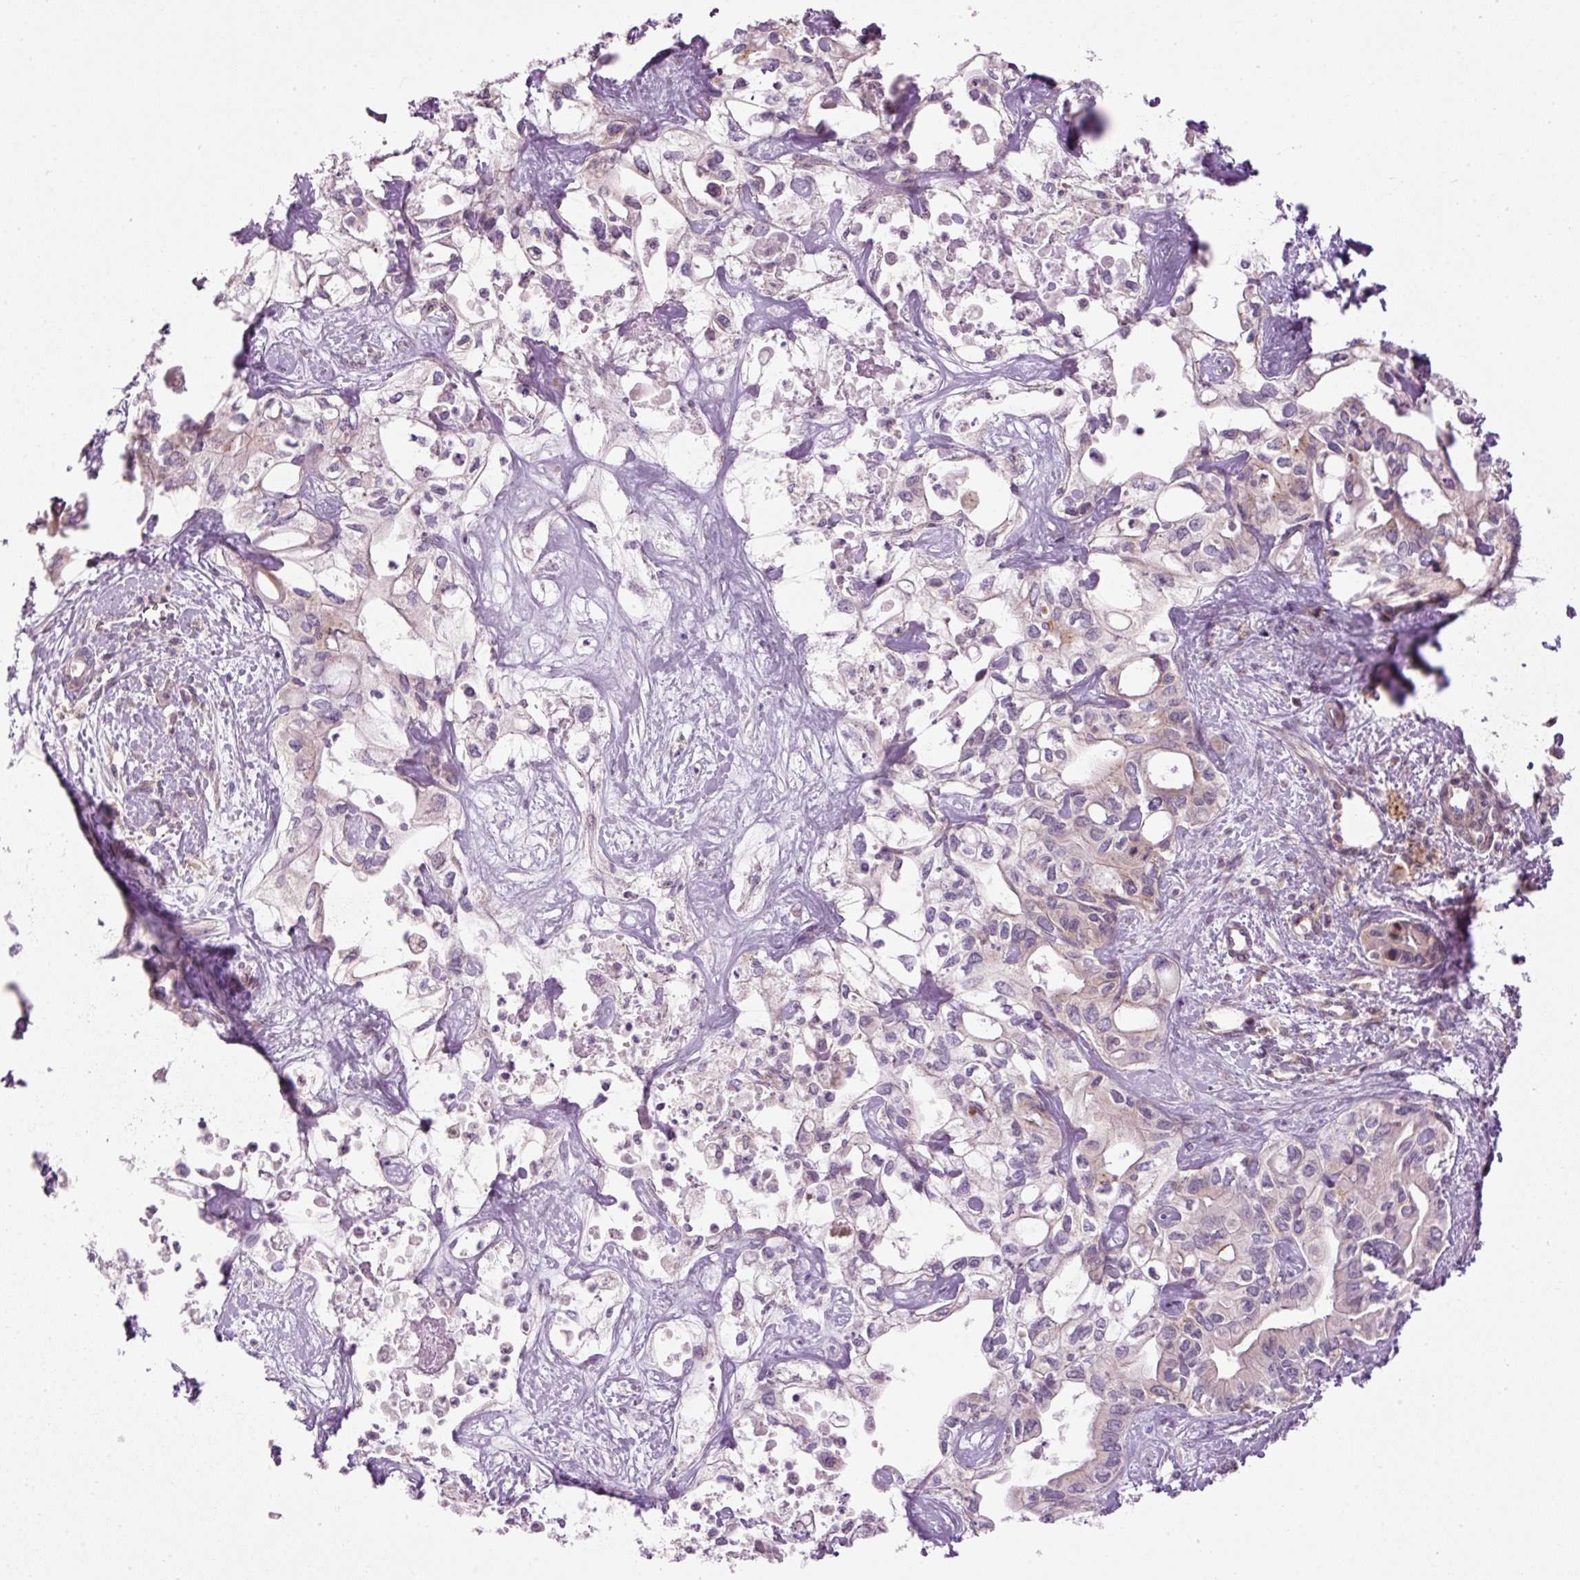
{"staining": {"intensity": "negative", "quantity": "none", "location": "none"}, "tissue": "liver cancer", "cell_type": "Tumor cells", "image_type": "cancer", "snomed": [{"axis": "morphology", "description": "Cholangiocarcinoma"}, {"axis": "topography", "description": "Liver"}], "caption": "A high-resolution photomicrograph shows IHC staining of liver cholangiocarcinoma, which exhibits no significant expression in tumor cells.", "gene": "MZT2B", "patient": {"sex": "female", "age": 64}}